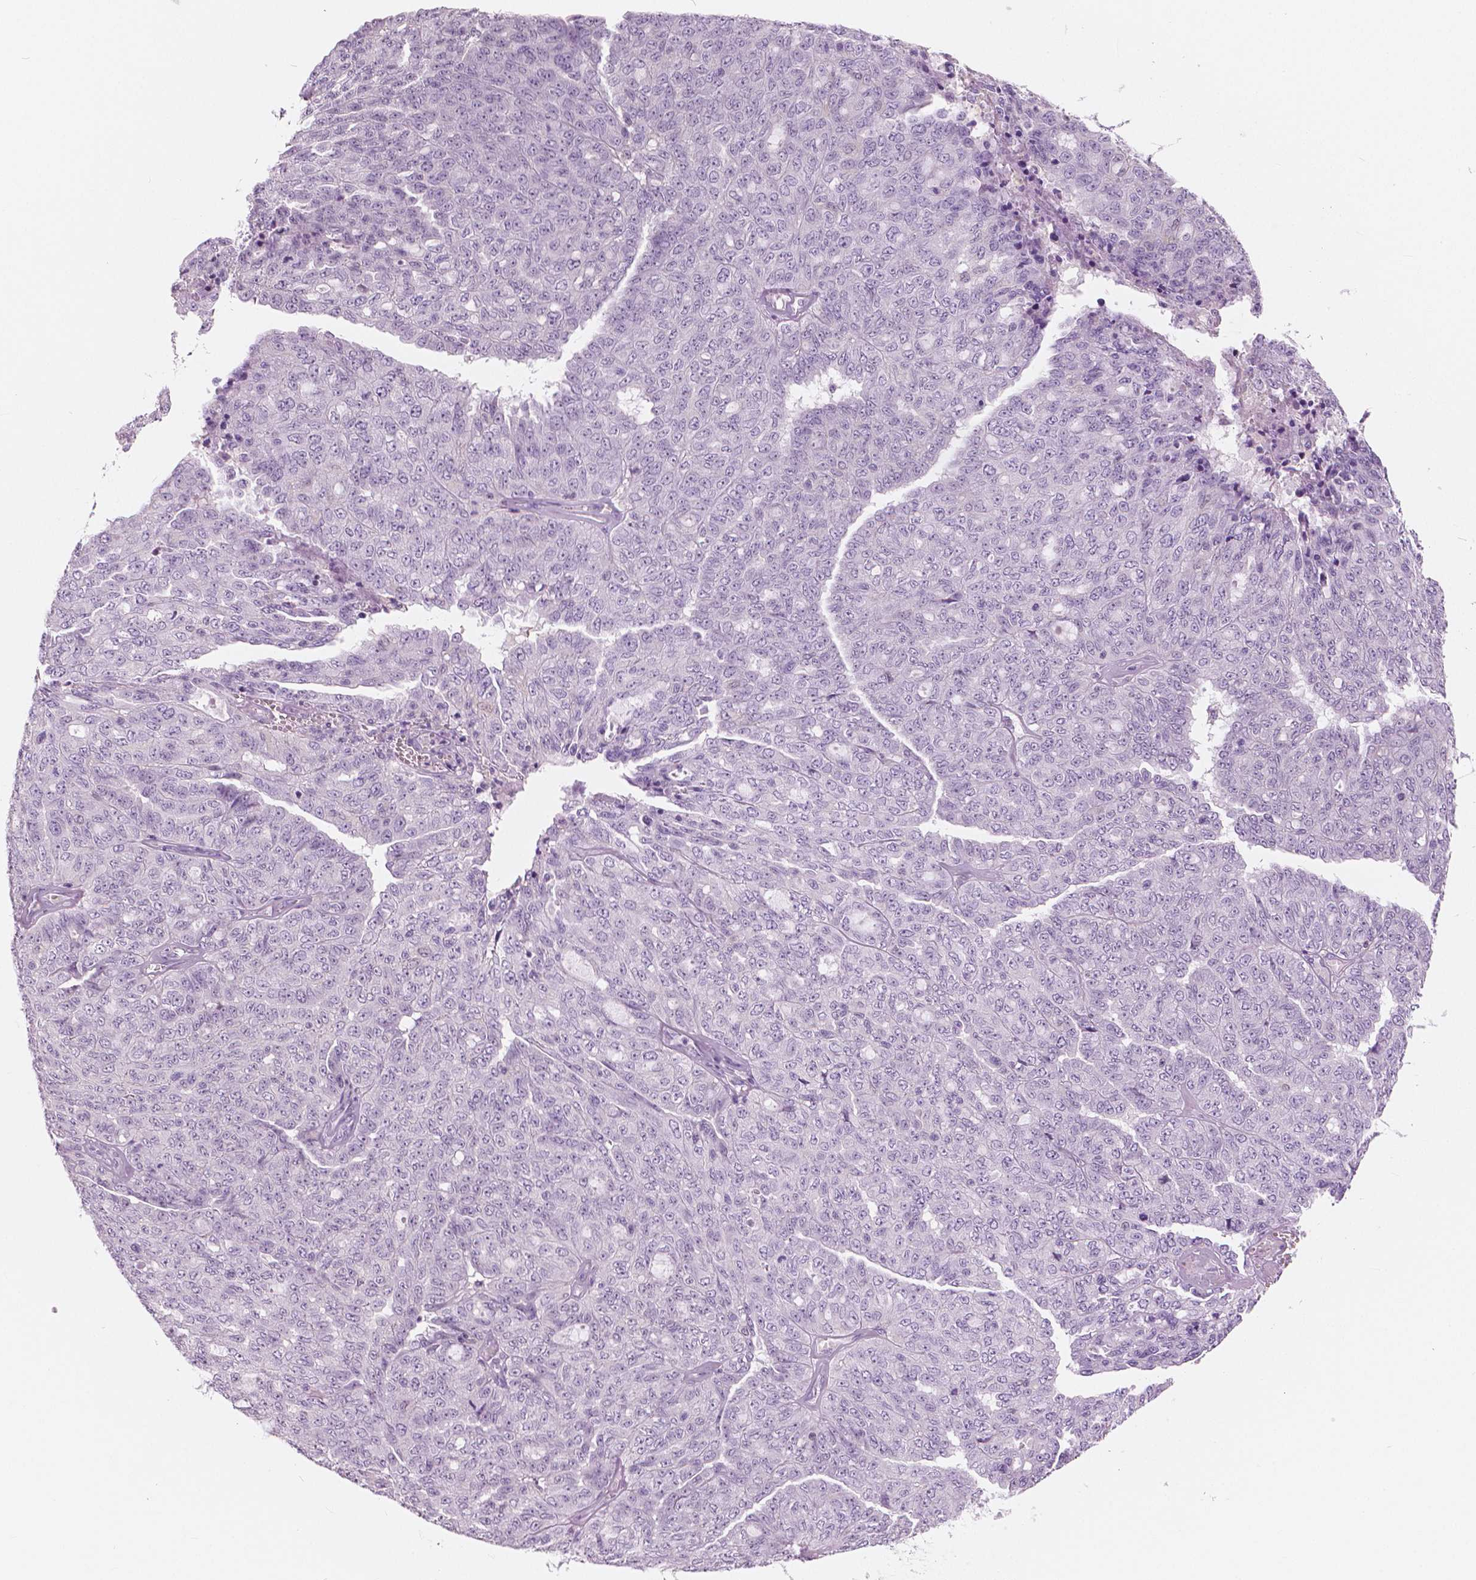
{"staining": {"intensity": "negative", "quantity": "none", "location": "none"}, "tissue": "ovarian cancer", "cell_type": "Tumor cells", "image_type": "cancer", "snomed": [{"axis": "morphology", "description": "Cystadenocarcinoma, serous, NOS"}, {"axis": "topography", "description": "Ovary"}], "caption": "There is no significant positivity in tumor cells of serous cystadenocarcinoma (ovarian). (DAB immunohistochemistry (IHC), high magnification).", "gene": "GALM", "patient": {"sex": "female", "age": 71}}